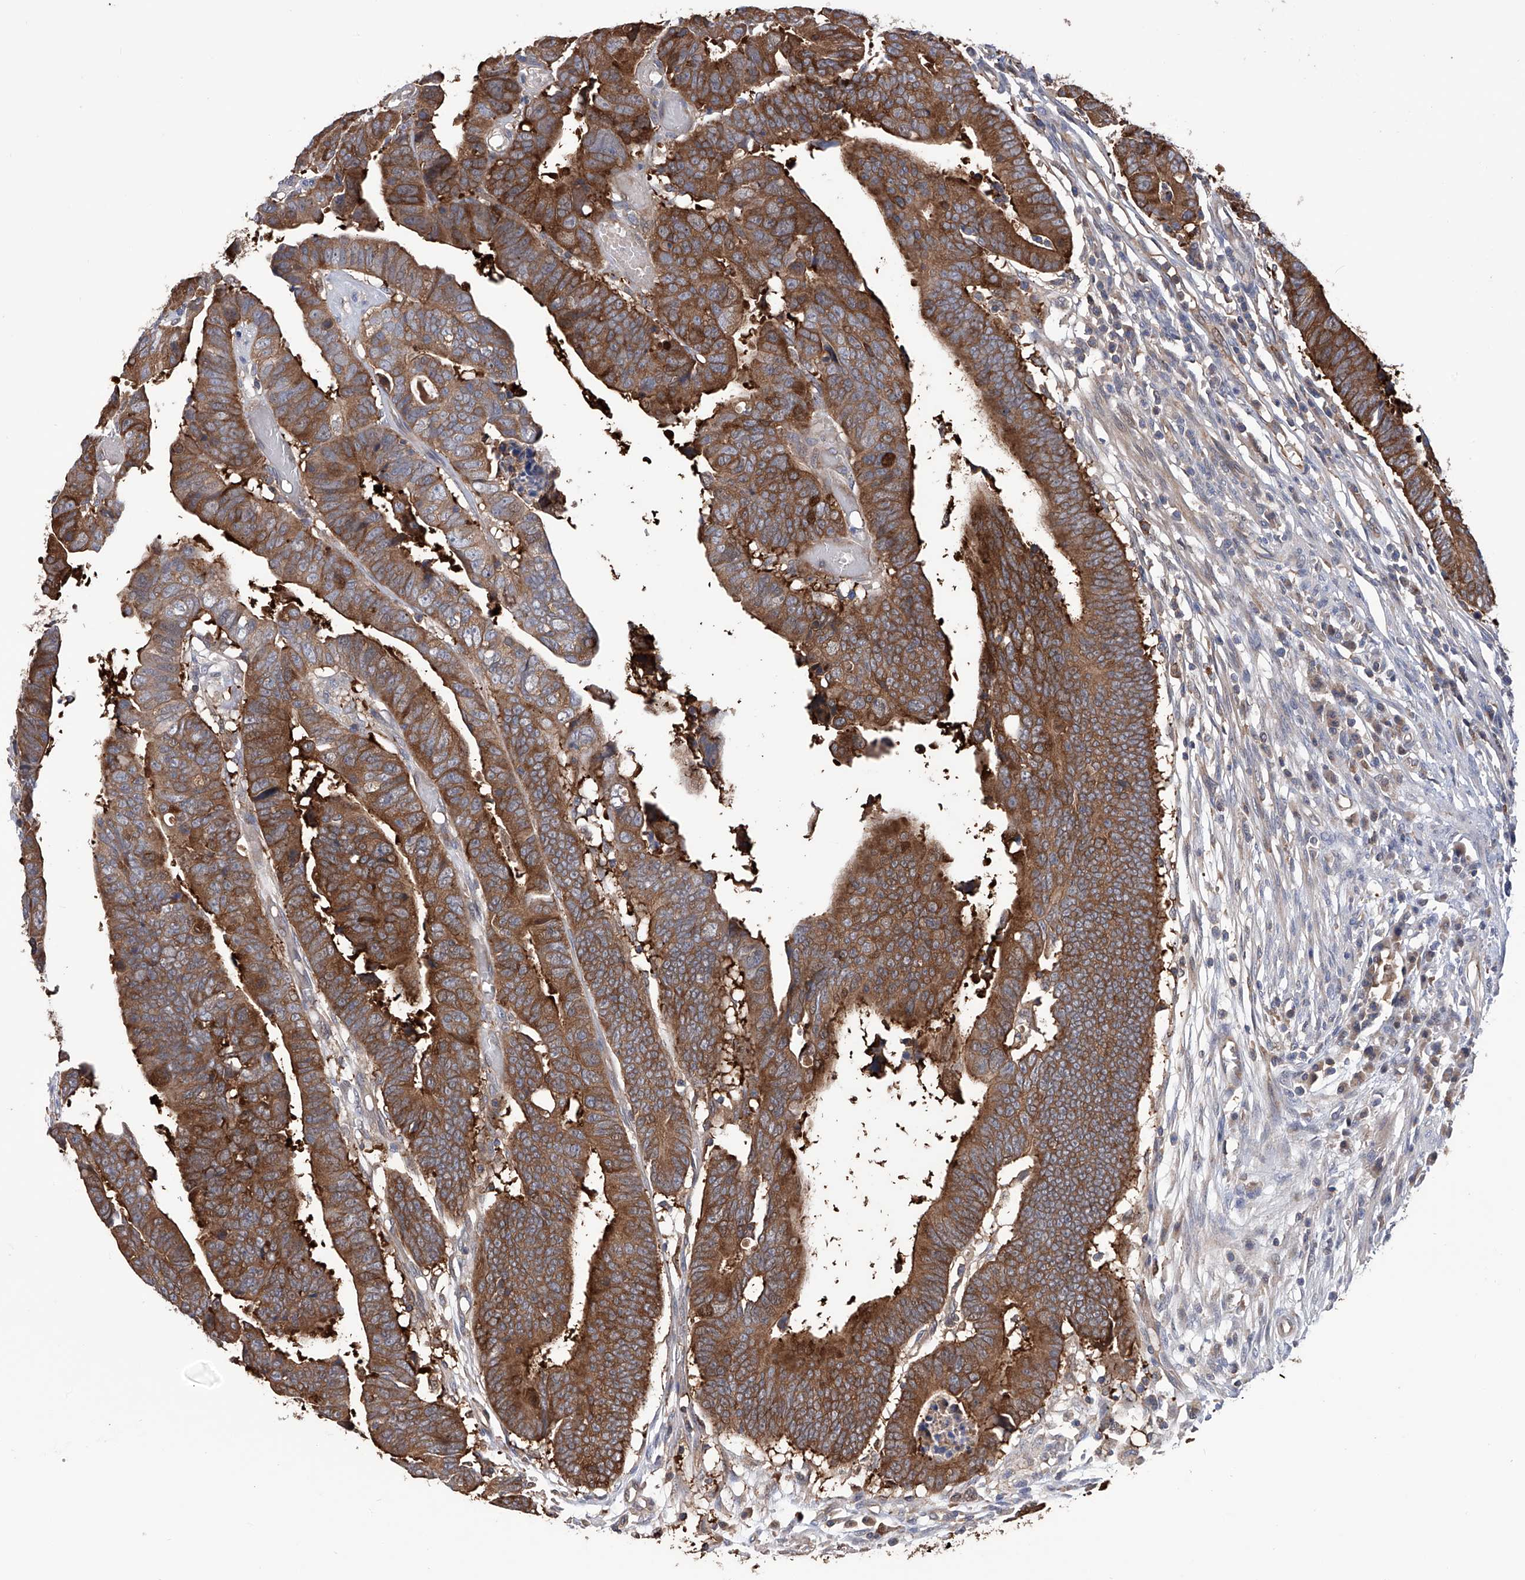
{"staining": {"intensity": "strong", "quantity": ">75%", "location": "cytoplasmic/membranous"}, "tissue": "colorectal cancer", "cell_type": "Tumor cells", "image_type": "cancer", "snomed": [{"axis": "morphology", "description": "Adenocarcinoma, NOS"}, {"axis": "topography", "description": "Rectum"}], "caption": "Strong cytoplasmic/membranous protein expression is seen in about >75% of tumor cells in colorectal cancer.", "gene": "NUDT17", "patient": {"sex": "female", "age": 65}}